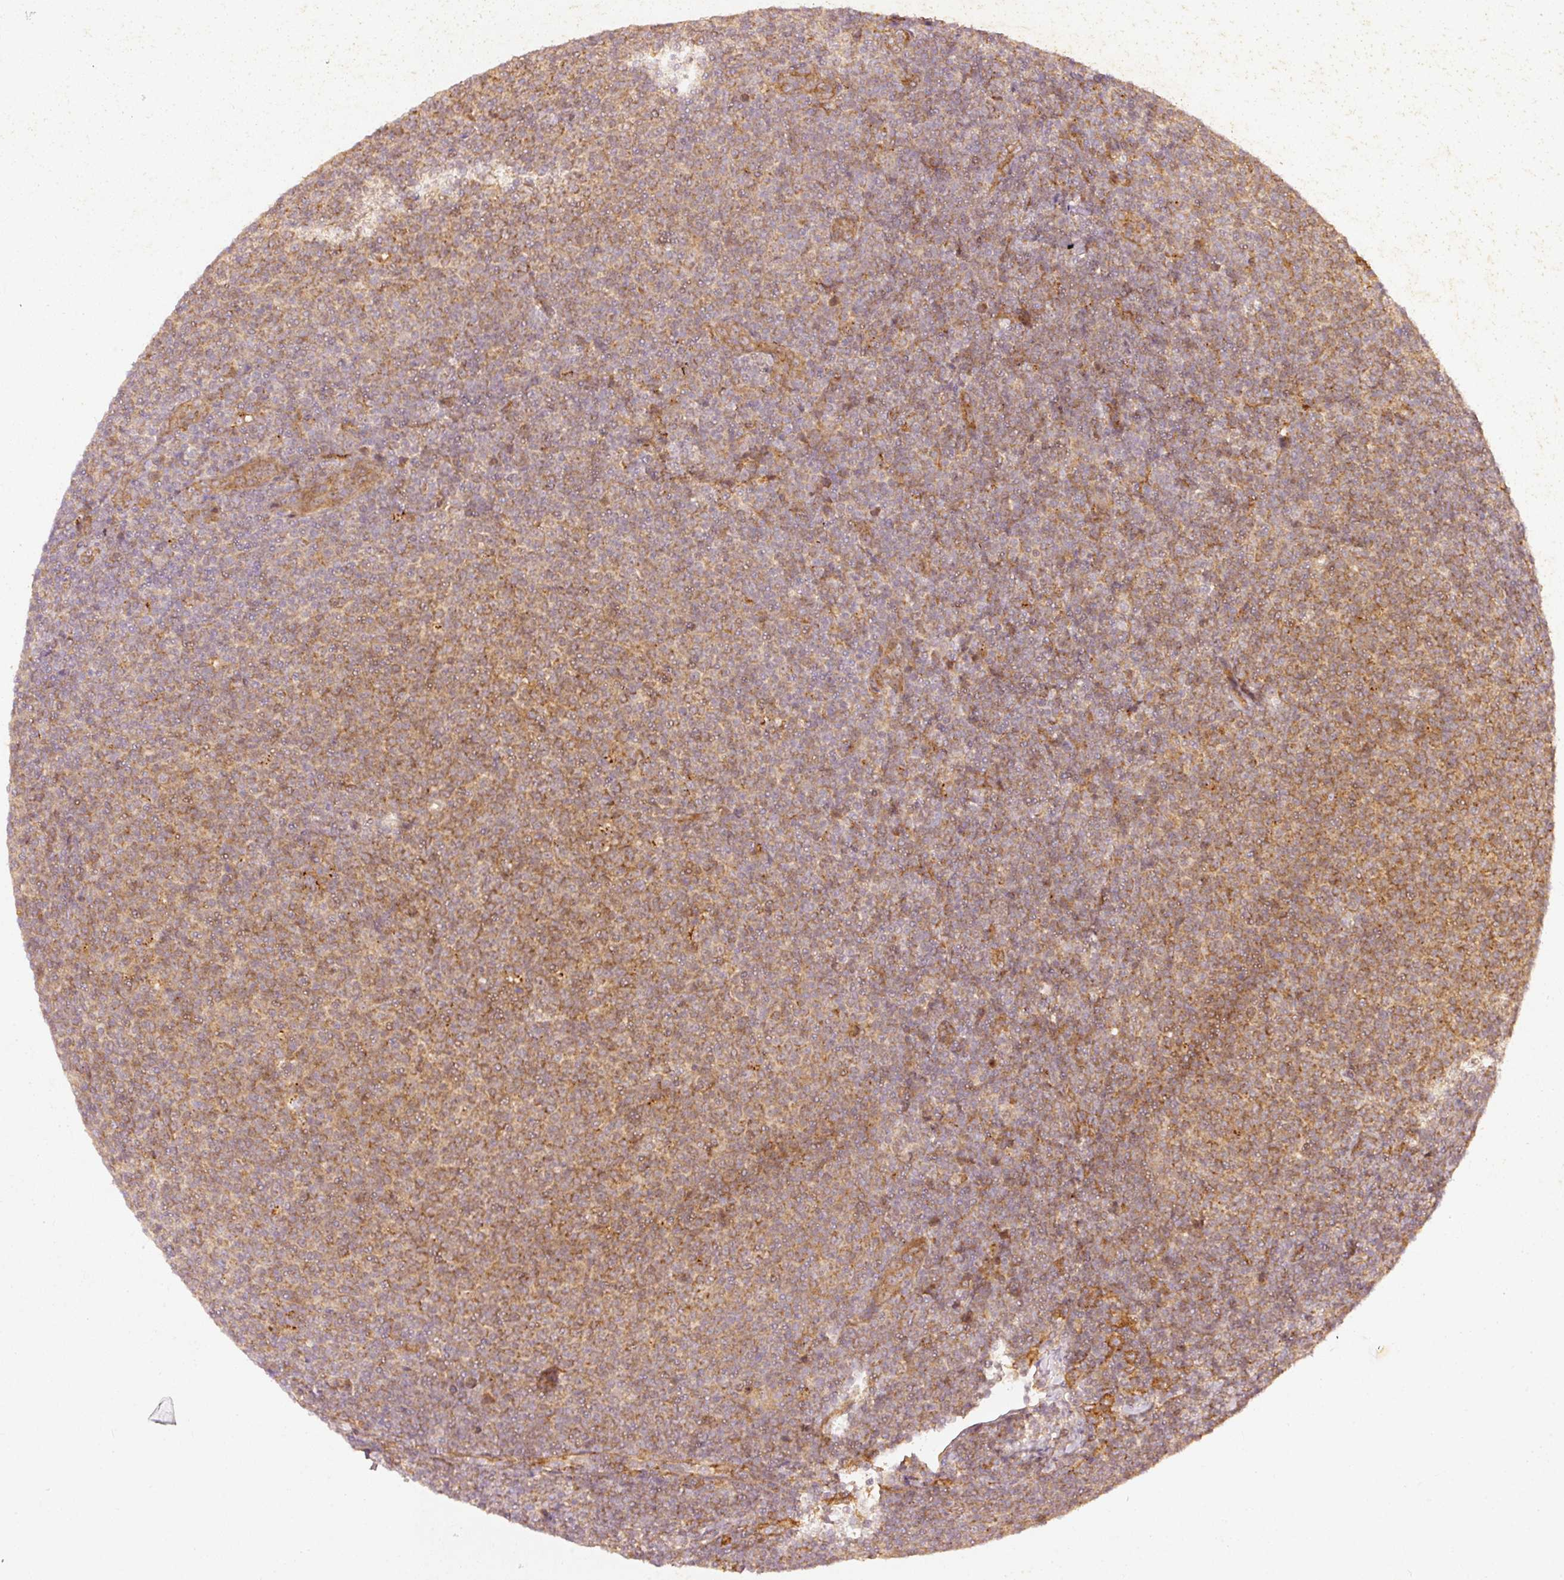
{"staining": {"intensity": "weak", "quantity": "25%-75%", "location": "cytoplasmic/membranous"}, "tissue": "lymphoma", "cell_type": "Tumor cells", "image_type": "cancer", "snomed": [{"axis": "morphology", "description": "Malignant lymphoma, non-Hodgkin's type, Low grade"}, {"axis": "topography", "description": "Lymph node"}], "caption": "Weak cytoplasmic/membranous protein staining is identified in about 25%-75% of tumor cells in lymphoma.", "gene": "ZNF580", "patient": {"sex": "male", "age": 66}}